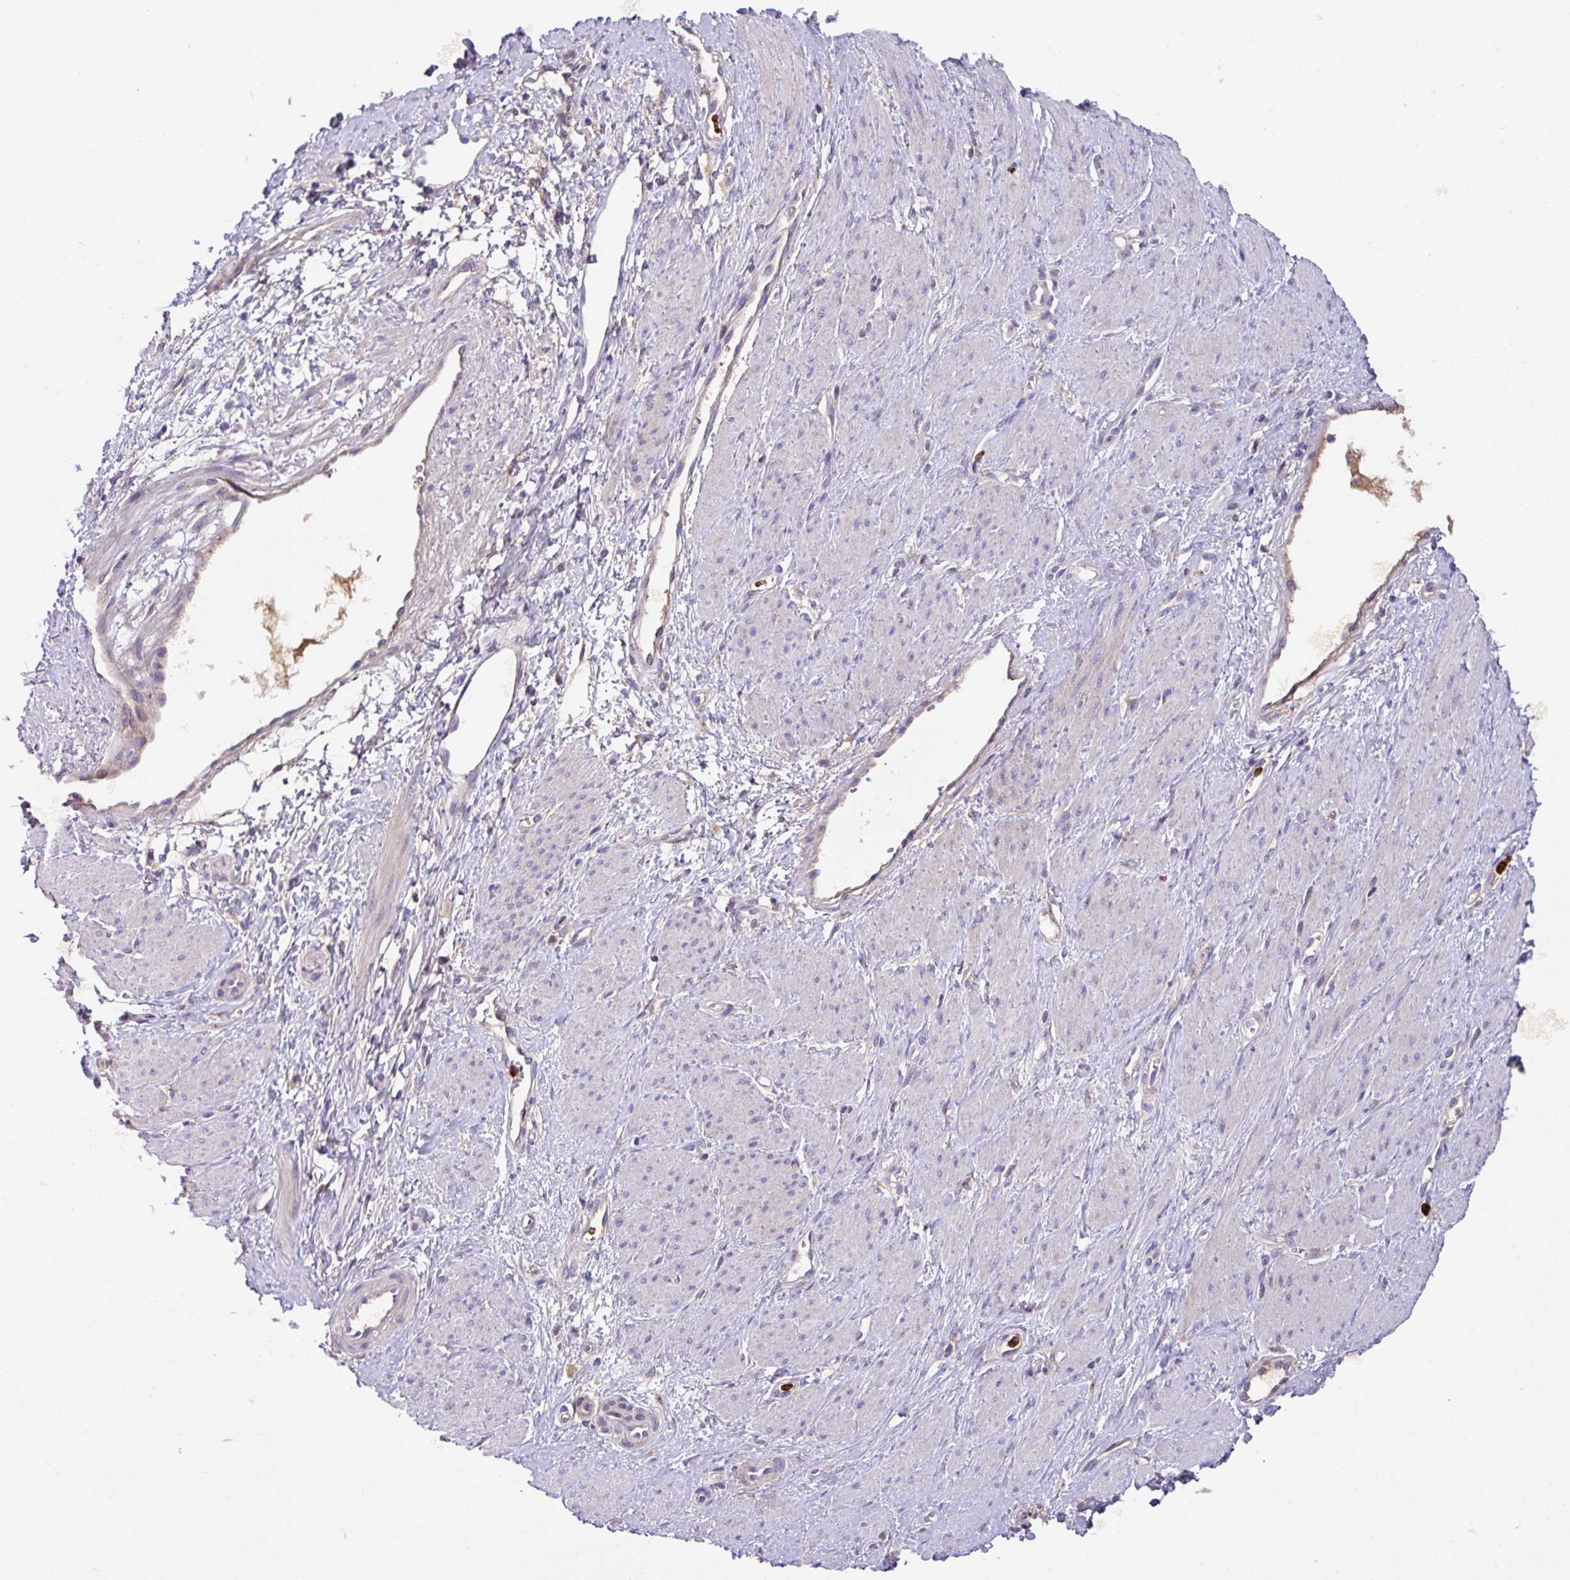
{"staining": {"intensity": "negative", "quantity": "none", "location": "none"}, "tissue": "smooth muscle", "cell_type": "Smooth muscle cells", "image_type": "normal", "snomed": [{"axis": "morphology", "description": "Normal tissue, NOS"}, {"axis": "topography", "description": "Smooth muscle"}, {"axis": "topography", "description": "Uterus"}], "caption": "Smooth muscle cells are negative for protein expression in normal human smooth muscle.", "gene": "CRISP3", "patient": {"sex": "female", "age": 39}}